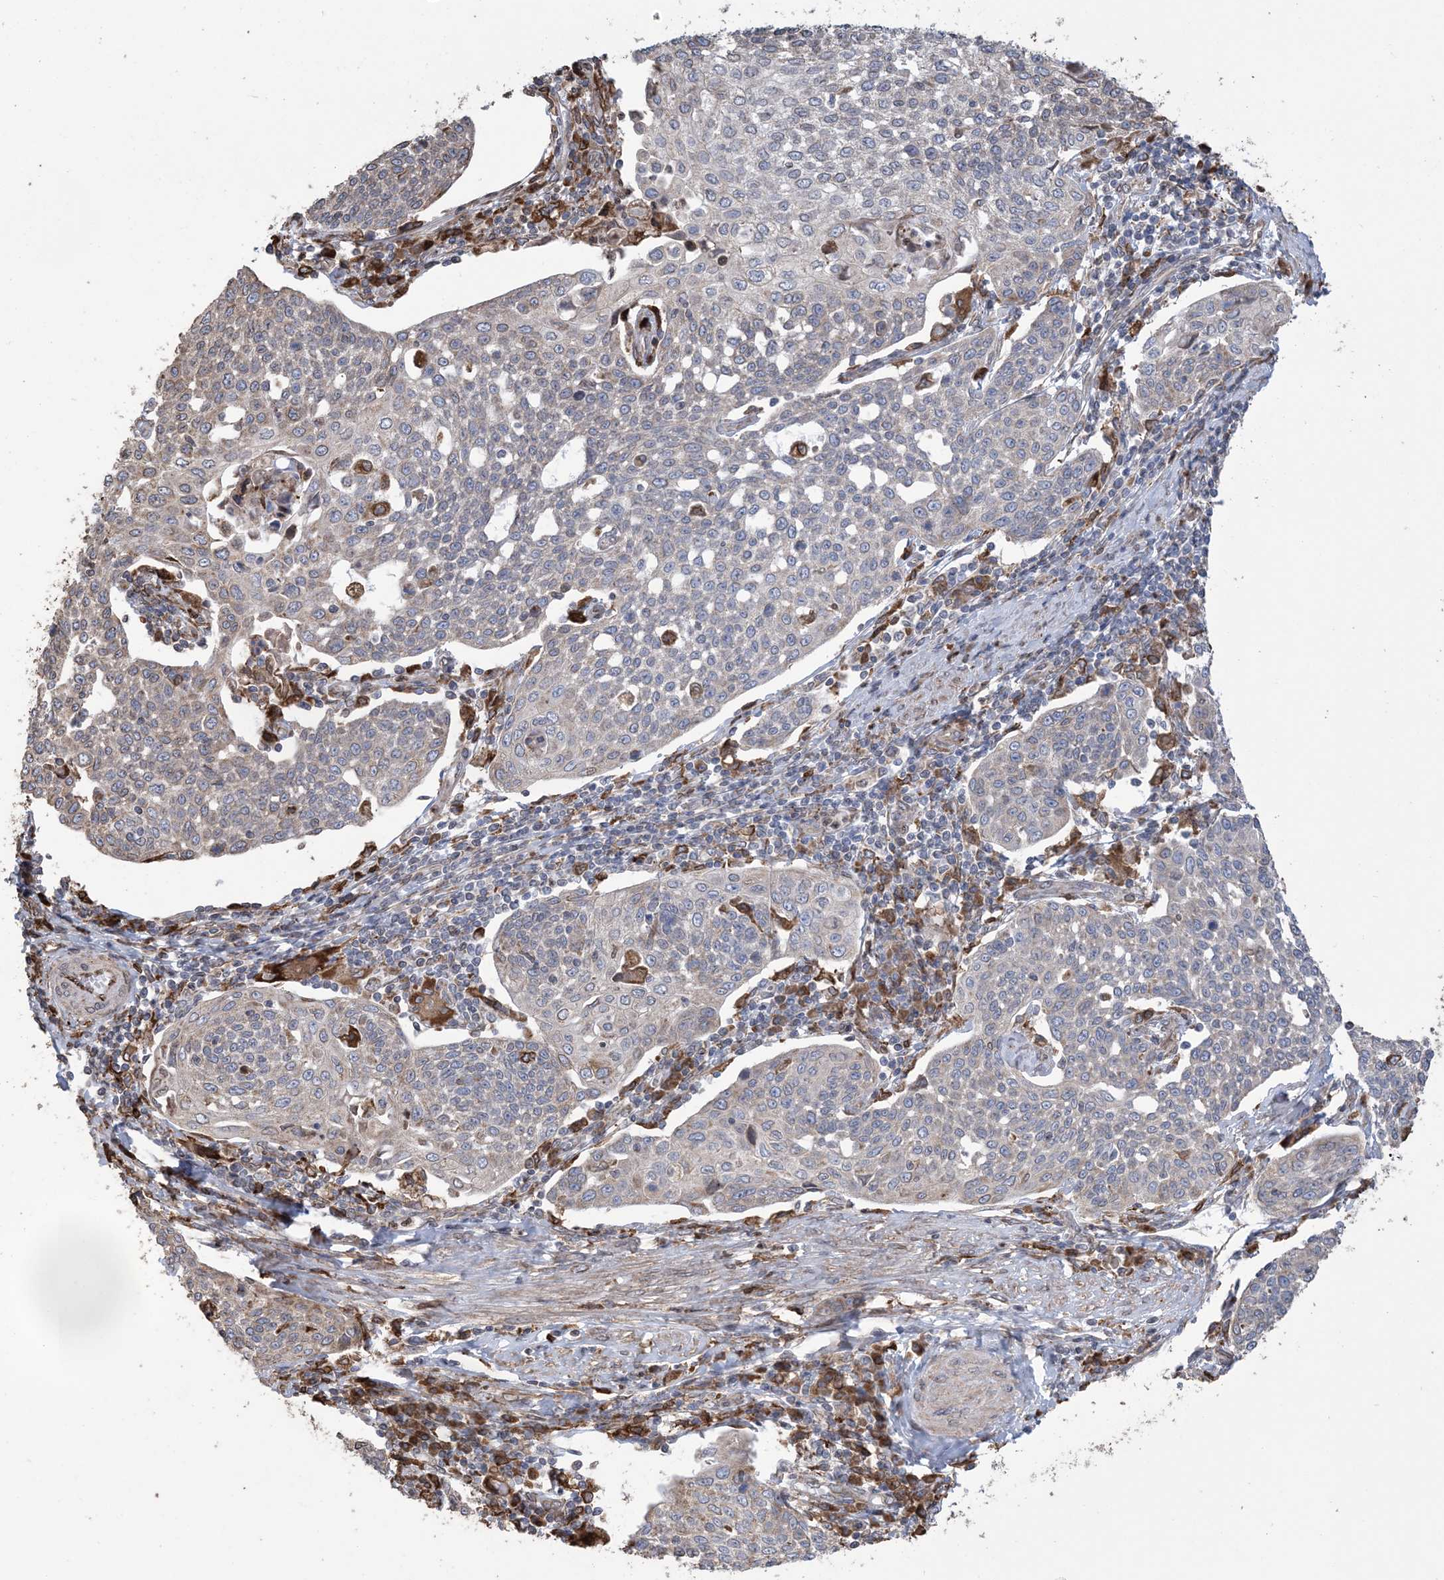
{"staining": {"intensity": "weak", "quantity": "<25%", "location": "cytoplasmic/membranous"}, "tissue": "cervical cancer", "cell_type": "Tumor cells", "image_type": "cancer", "snomed": [{"axis": "morphology", "description": "Squamous cell carcinoma, NOS"}, {"axis": "topography", "description": "Cervix"}], "caption": "An image of human squamous cell carcinoma (cervical) is negative for staining in tumor cells.", "gene": "SHANK1", "patient": {"sex": "female", "age": 34}}